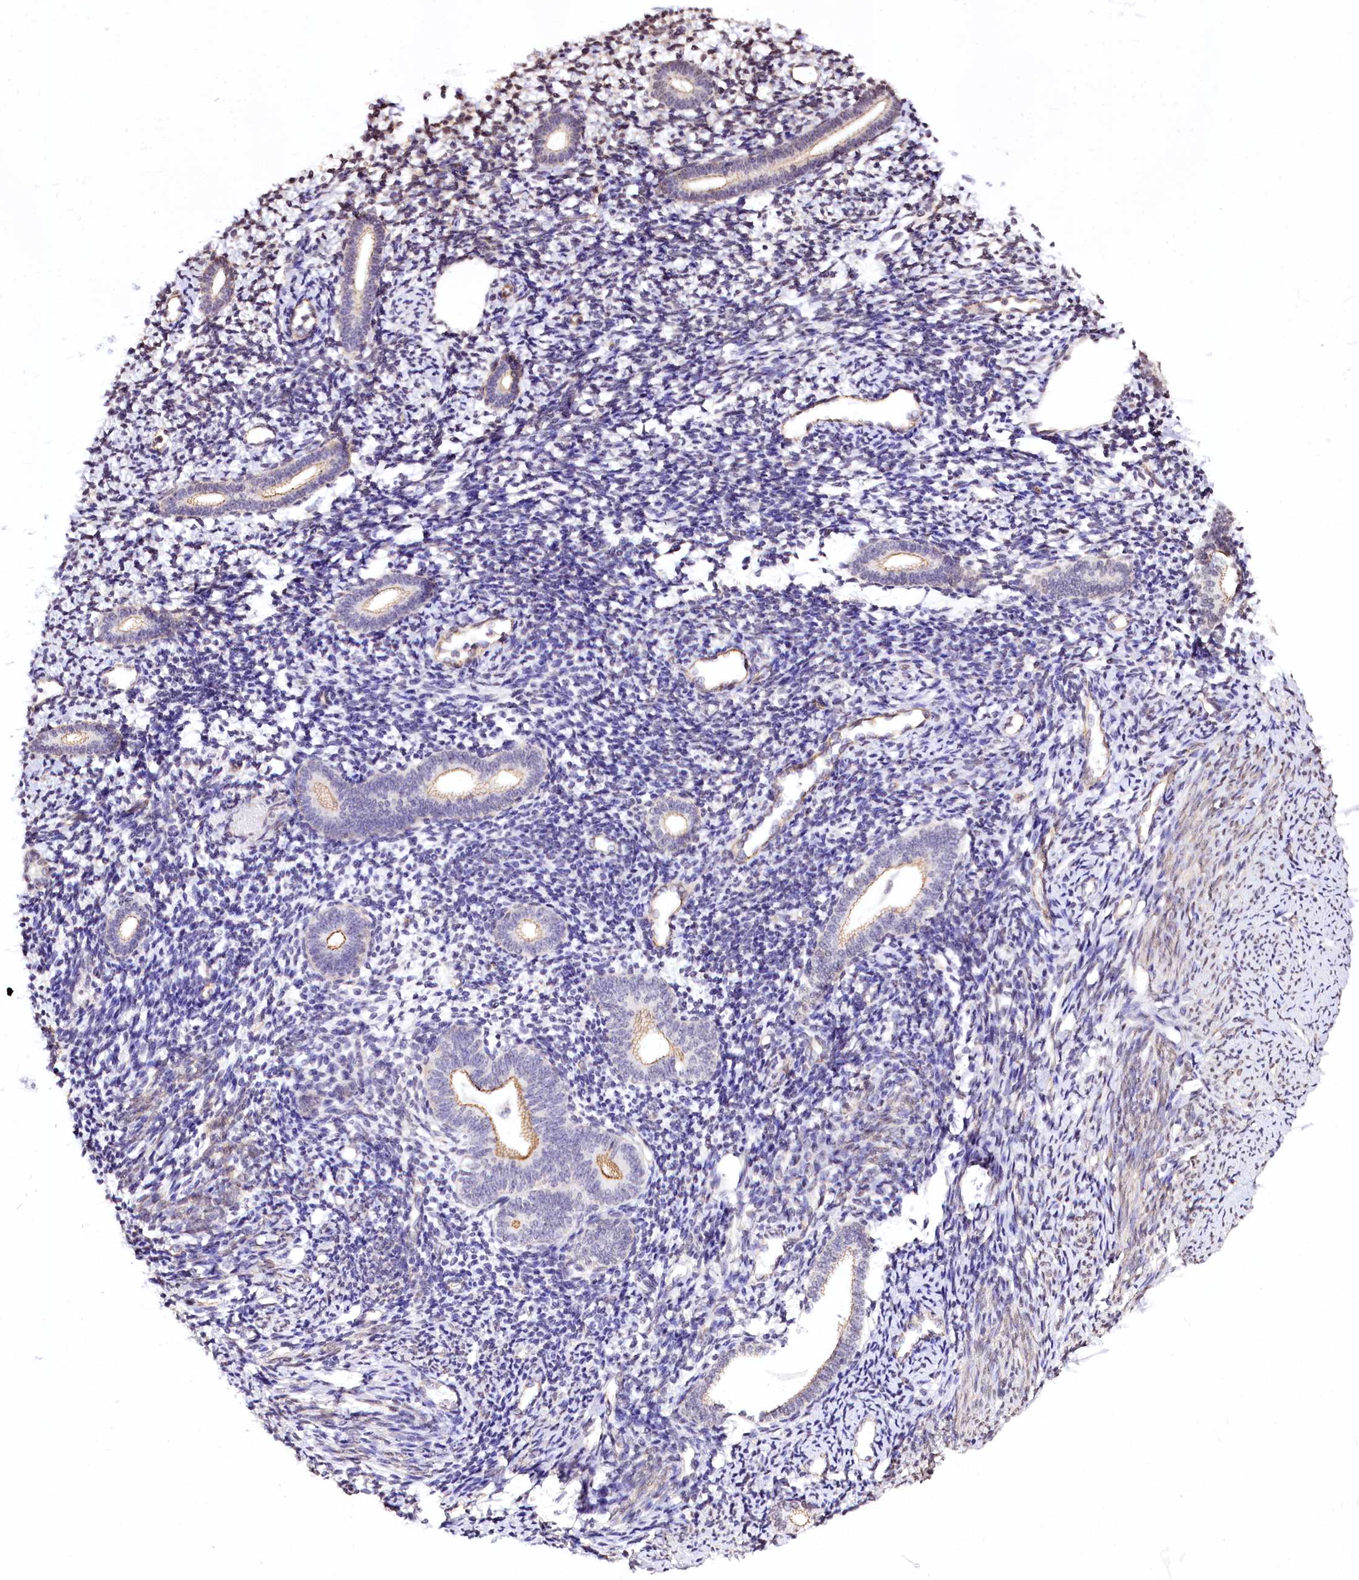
{"staining": {"intensity": "negative", "quantity": "none", "location": "none"}, "tissue": "endometrium", "cell_type": "Cells in endometrial stroma", "image_type": "normal", "snomed": [{"axis": "morphology", "description": "Normal tissue, NOS"}, {"axis": "topography", "description": "Endometrium"}], "caption": "Immunohistochemical staining of benign endometrium reveals no significant positivity in cells in endometrial stroma.", "gene": "ST7", "patient": {"sex": "female", "age": 56}}